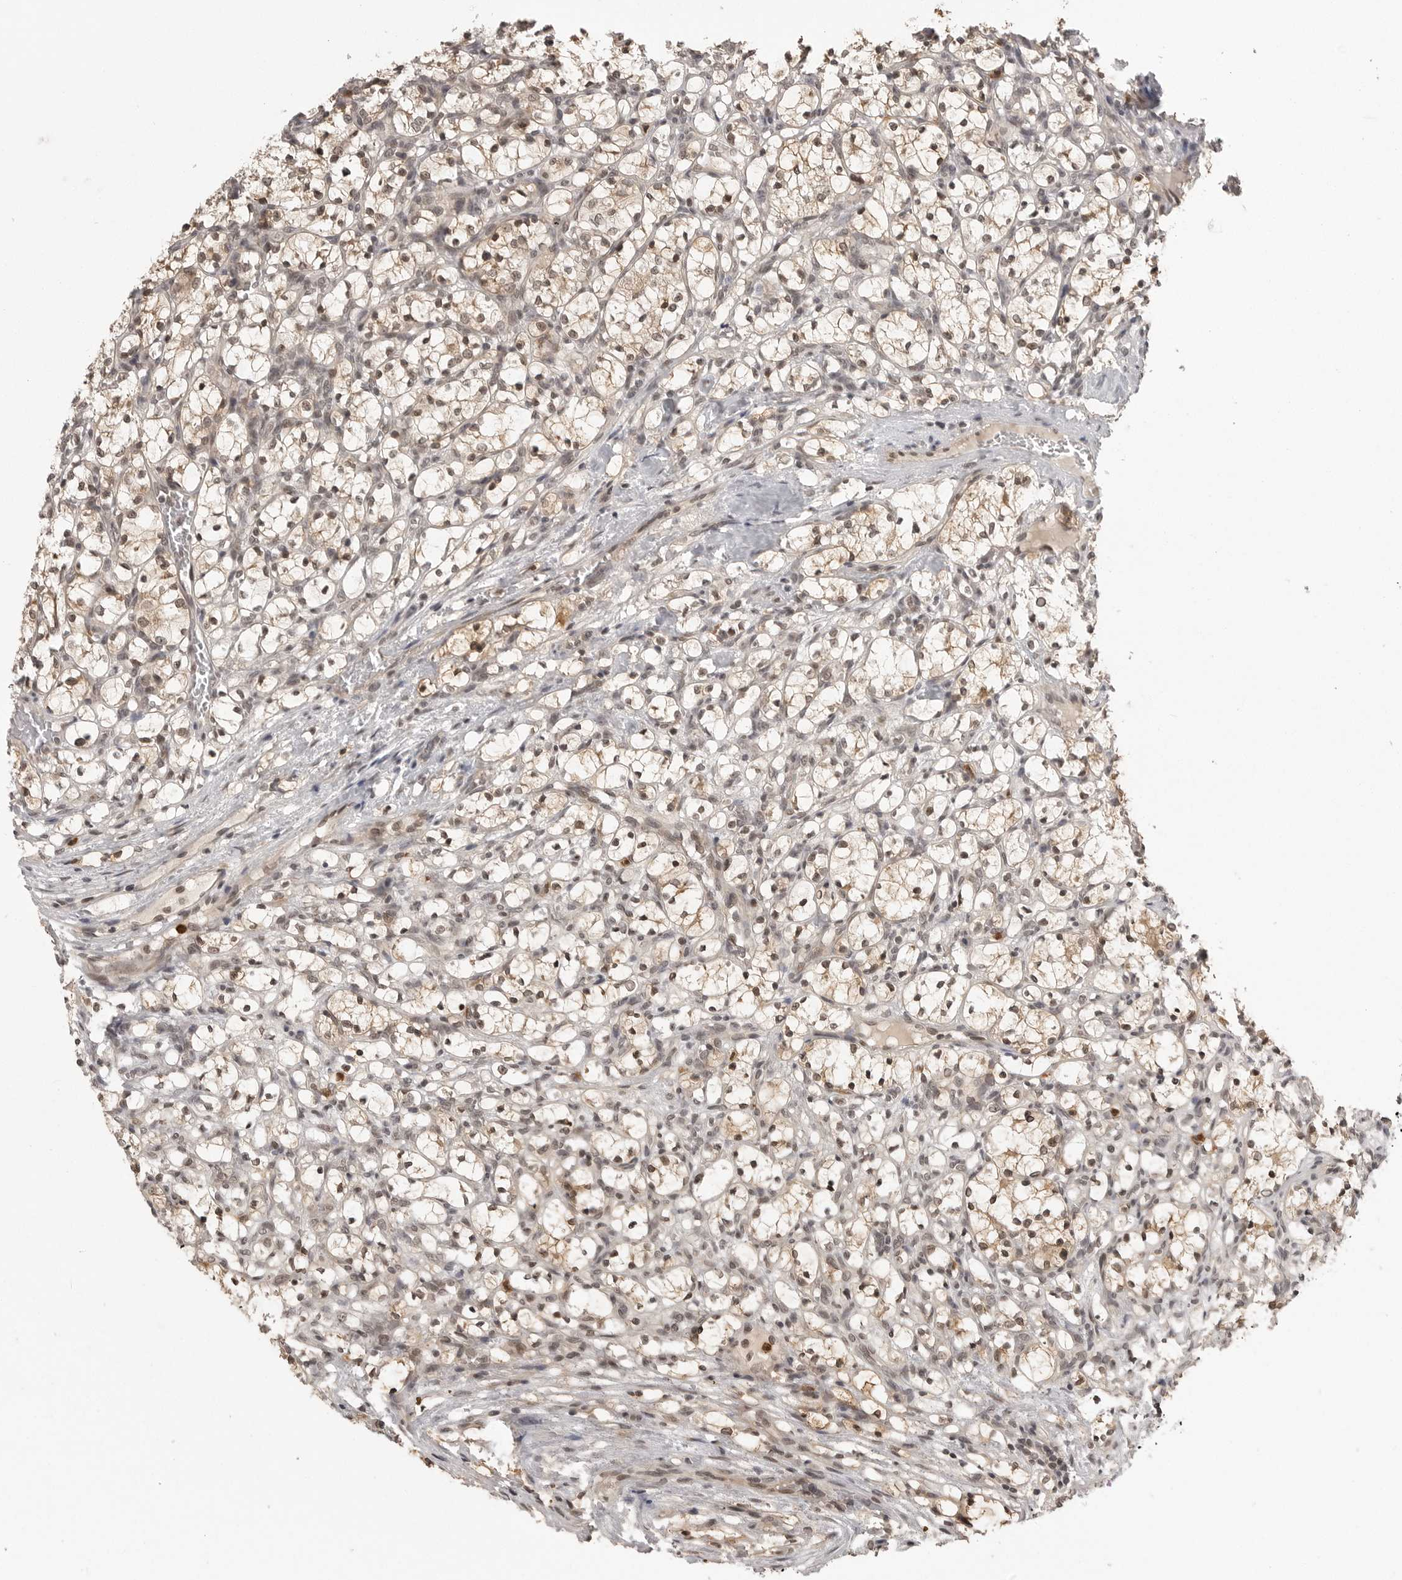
{"staining": {"intensity": "weak", "quantity": ">75%", "location": "cytoplasmic/membranous,nuclear"}, "tissue": "renal cancer", "cell_type": "Tumor cells", "image_type": "cancer", "snomed": [{"axis": "morphology", "description": "Adenocarcinoma, NOS"}, {"axis": "topography", "description": "Kidney"}], "caption": "Renal cancer stained for a protein demonstrates weak cytoplasmic/membranous and nuclear positivity in tumor cells.", "gene": "PEG3", "patient": {"sex": "female", "age": 69}}